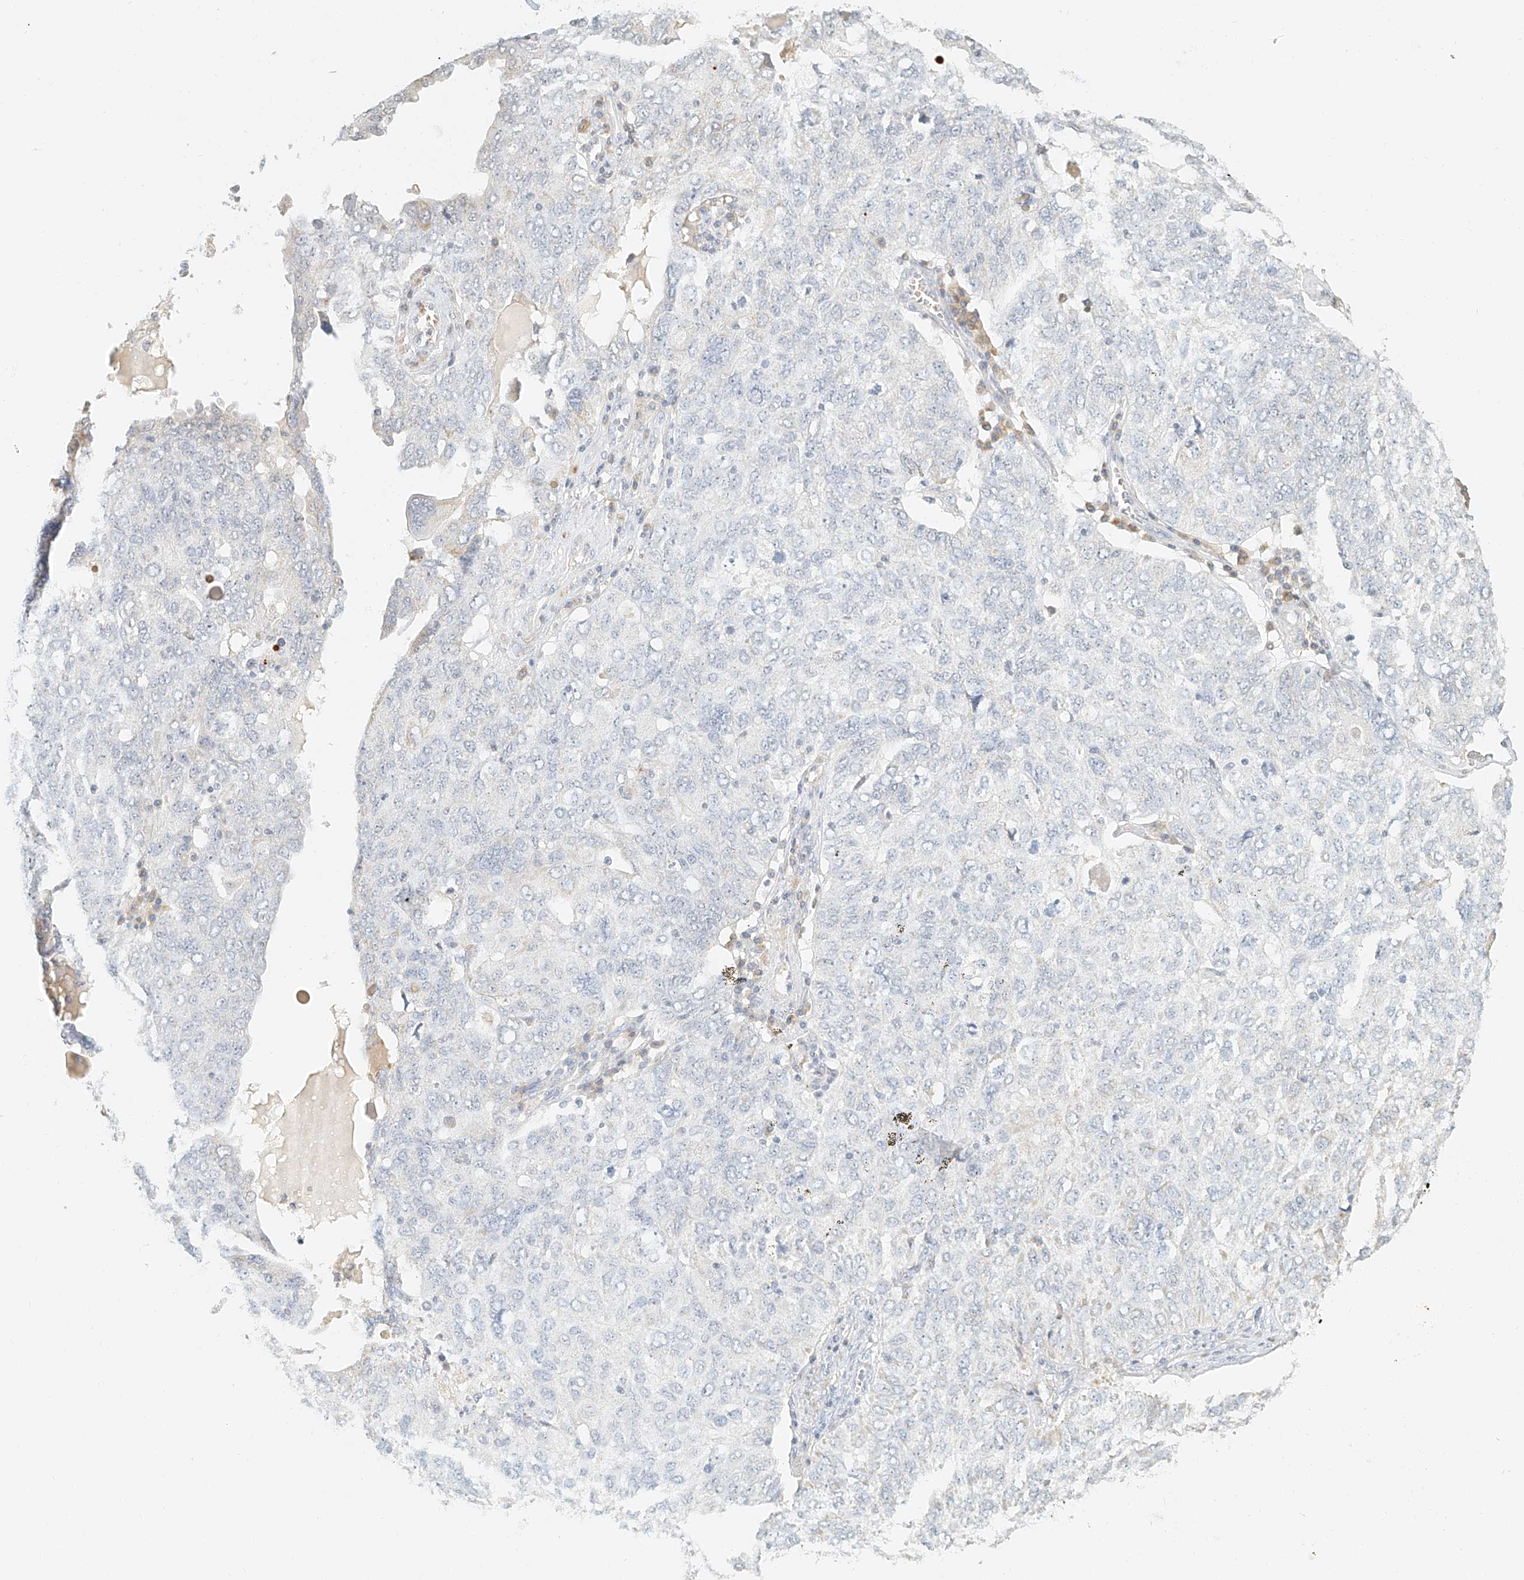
{"staining": {"intensity": "negative", "quantity": "none", "location": "none"}, "tissue": "ovarian cancer", "cell_type": "Tumor cells", "image_type": "cancer", "snomed": [{"axis": "morphology", "description": "Carcinoma, endometroid"}, {"axis": "topography", "description": "Ovary"}], "caption": "A micrograph of human ovarian cancer (endometroid carcinoma) is negative for staining in tumor cells.", "gene": "CXorf58", "patient": {"sex": "female", "age": 62}}